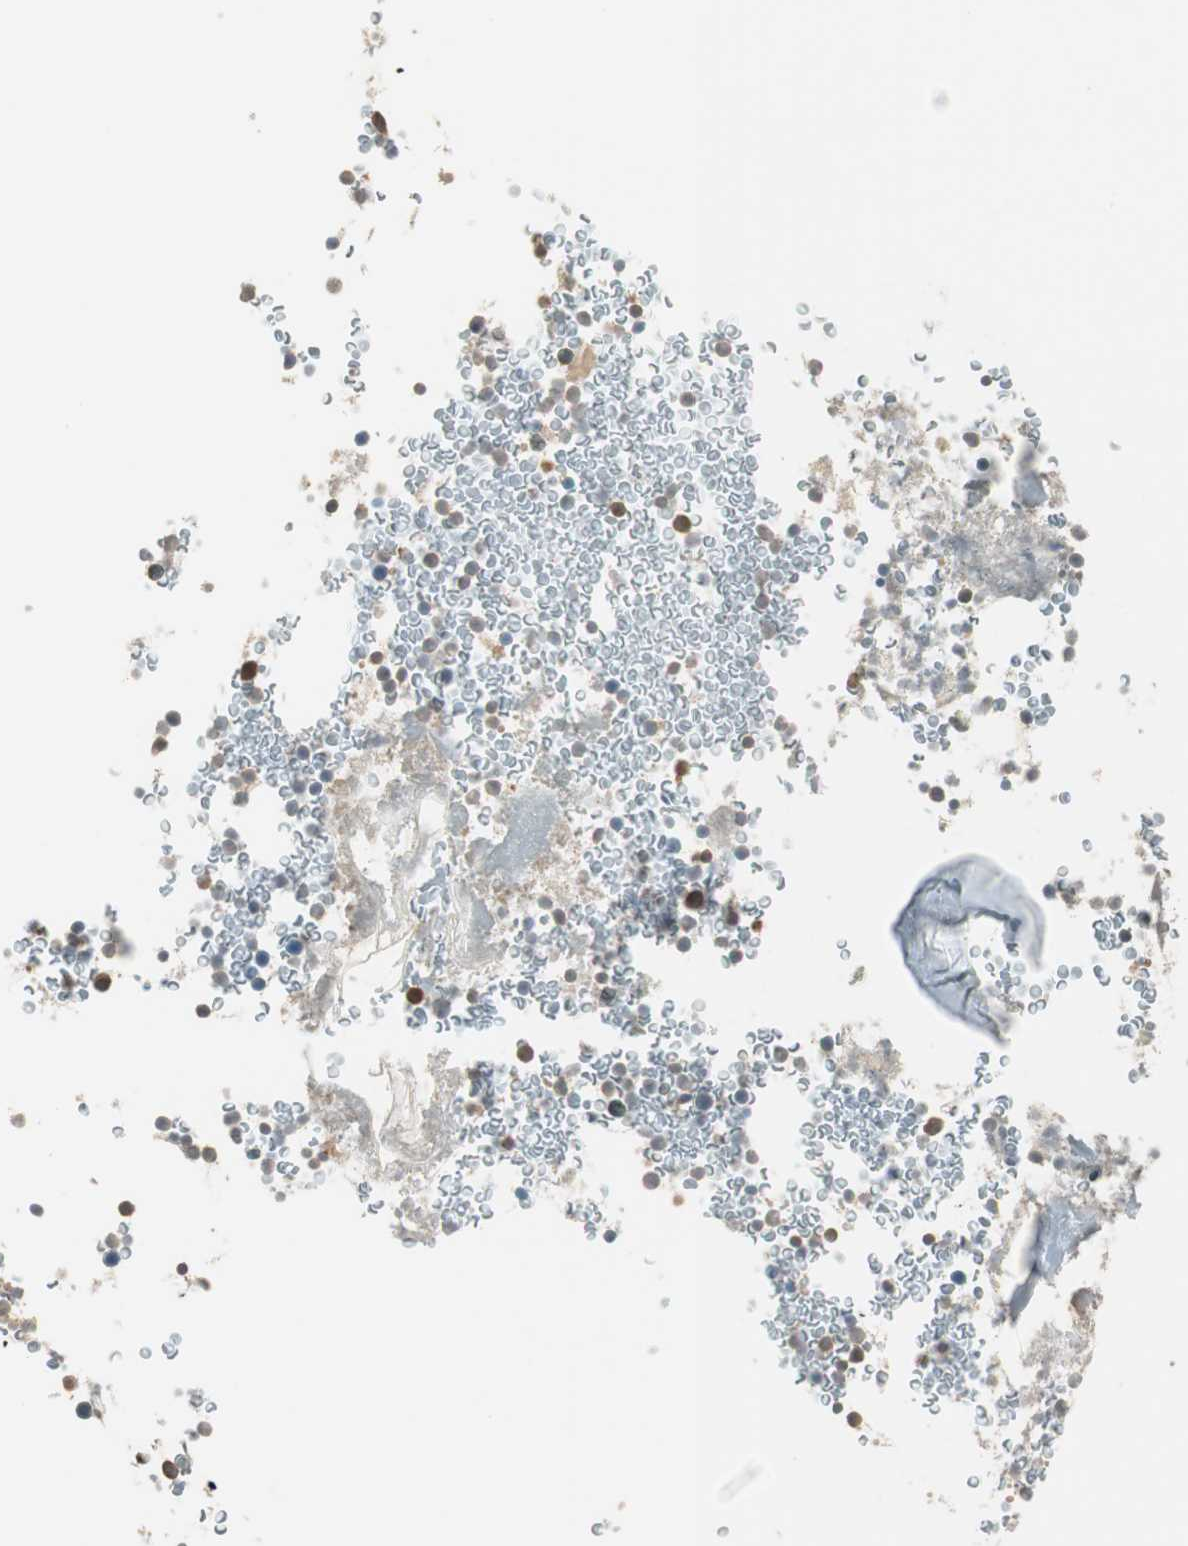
{"staining": {"intensity": "moderate", "quantity": "<25%", "location": "cytoplasmic/membranous"}, "tissue": "bone marrow", "cell_type": "Hematopoietic cells", "image_type": "normal", "snomed": [{"axis": "morphology", "description": "Normal tissue, NOS"}, {"axis": "topography", "description": "Bone marrow"}], "caption": "Immunohistochemical staining of normal human bone marrow displays low levels of moderate cytoplasmic/membranous positivity in approximately <25% of hematopoietic cells. (DAB = brown stain, brightfield microscopy at high magnification).", "gene": "PFDN5", "patient": {"sex": "male"}}